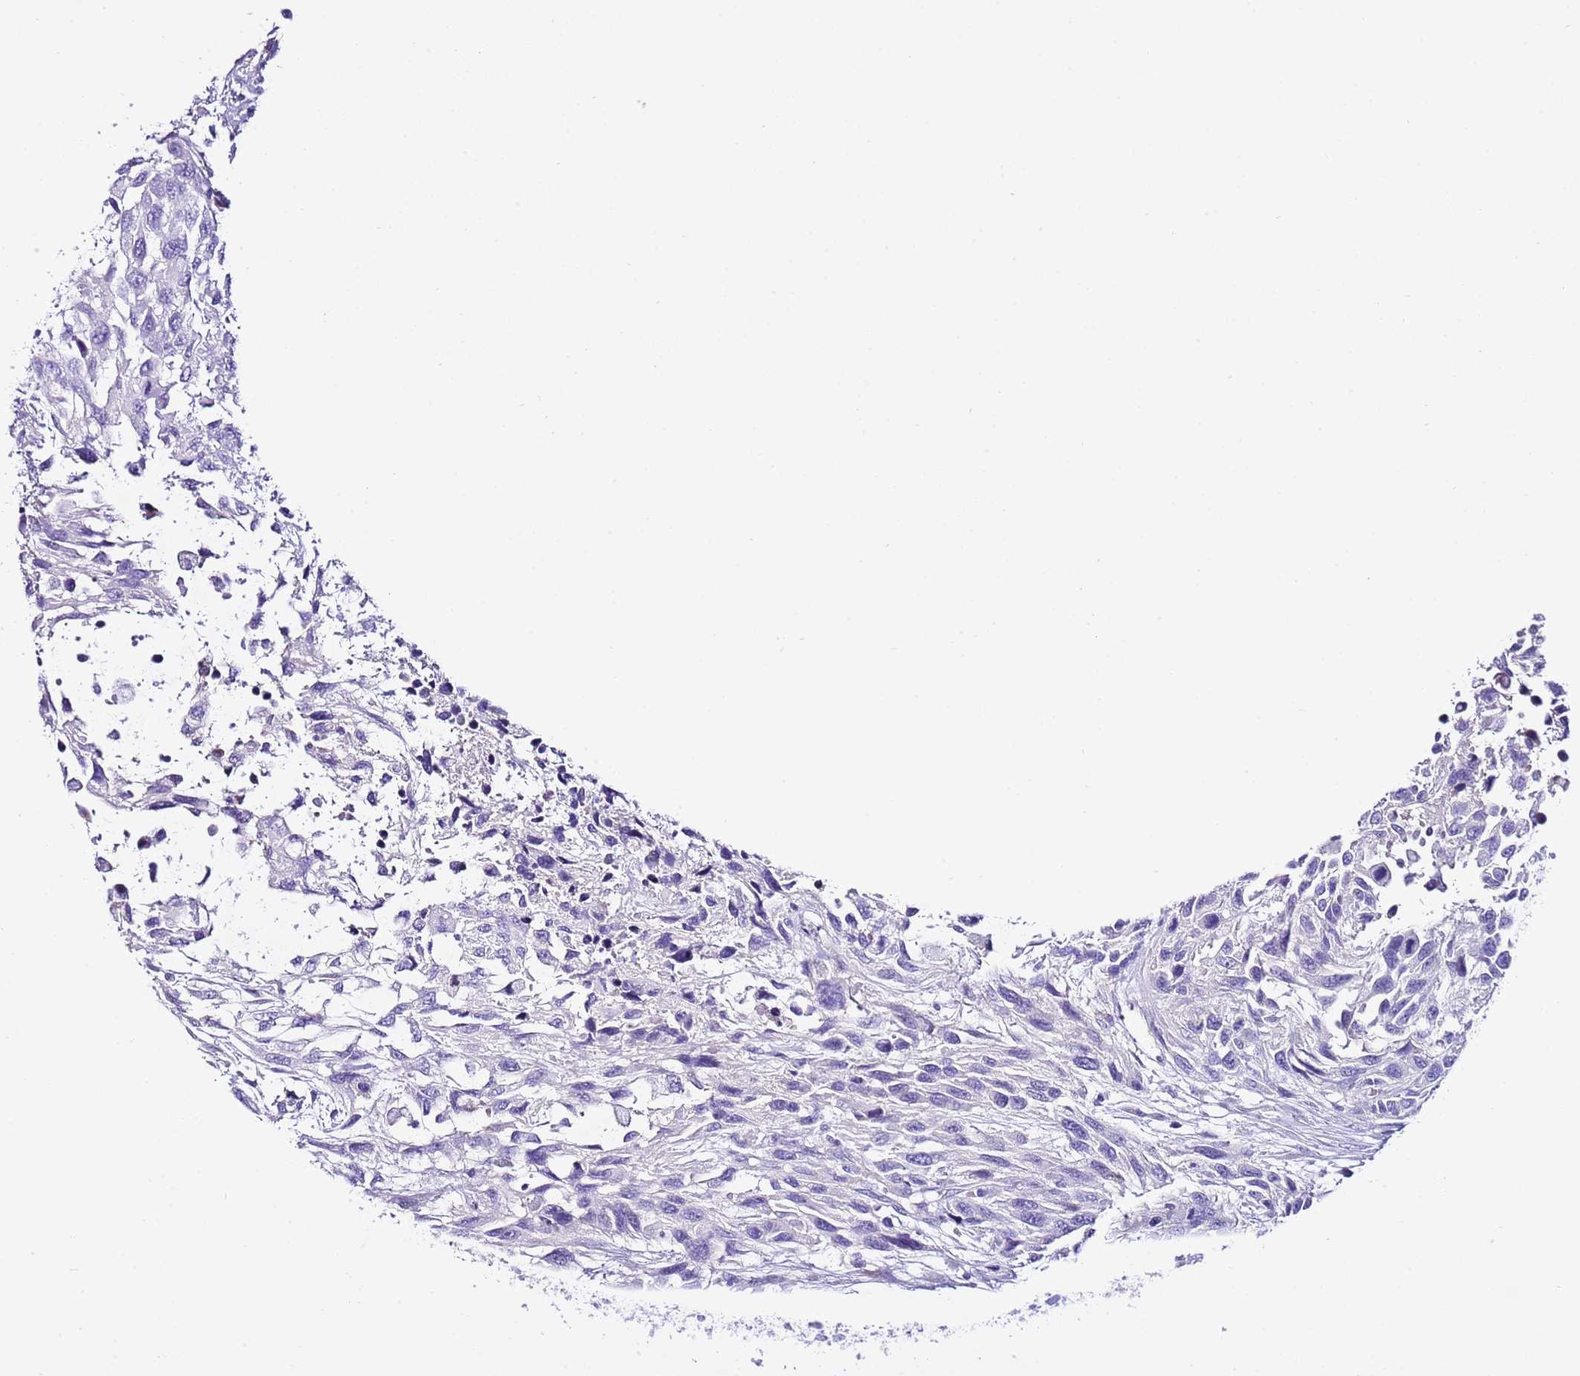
{"staining": {"intensity": "negative", "quantity": "none", "location": "none"}, "tissue": "urothelial cancer", "cell_type": "Tumor cells", "image_type": "cancer", "snomed": [{"axis": "morphology", "description": "Urothelial carcinoma, High grade"}, {"axis": "topography", "description": "Urinary bladder"}], "caption": "IHC of urothelial cancer shows no positivity in tumor cells.", "gene": "BHLHA15", "patient": {"sex": "female", "age": 70}}